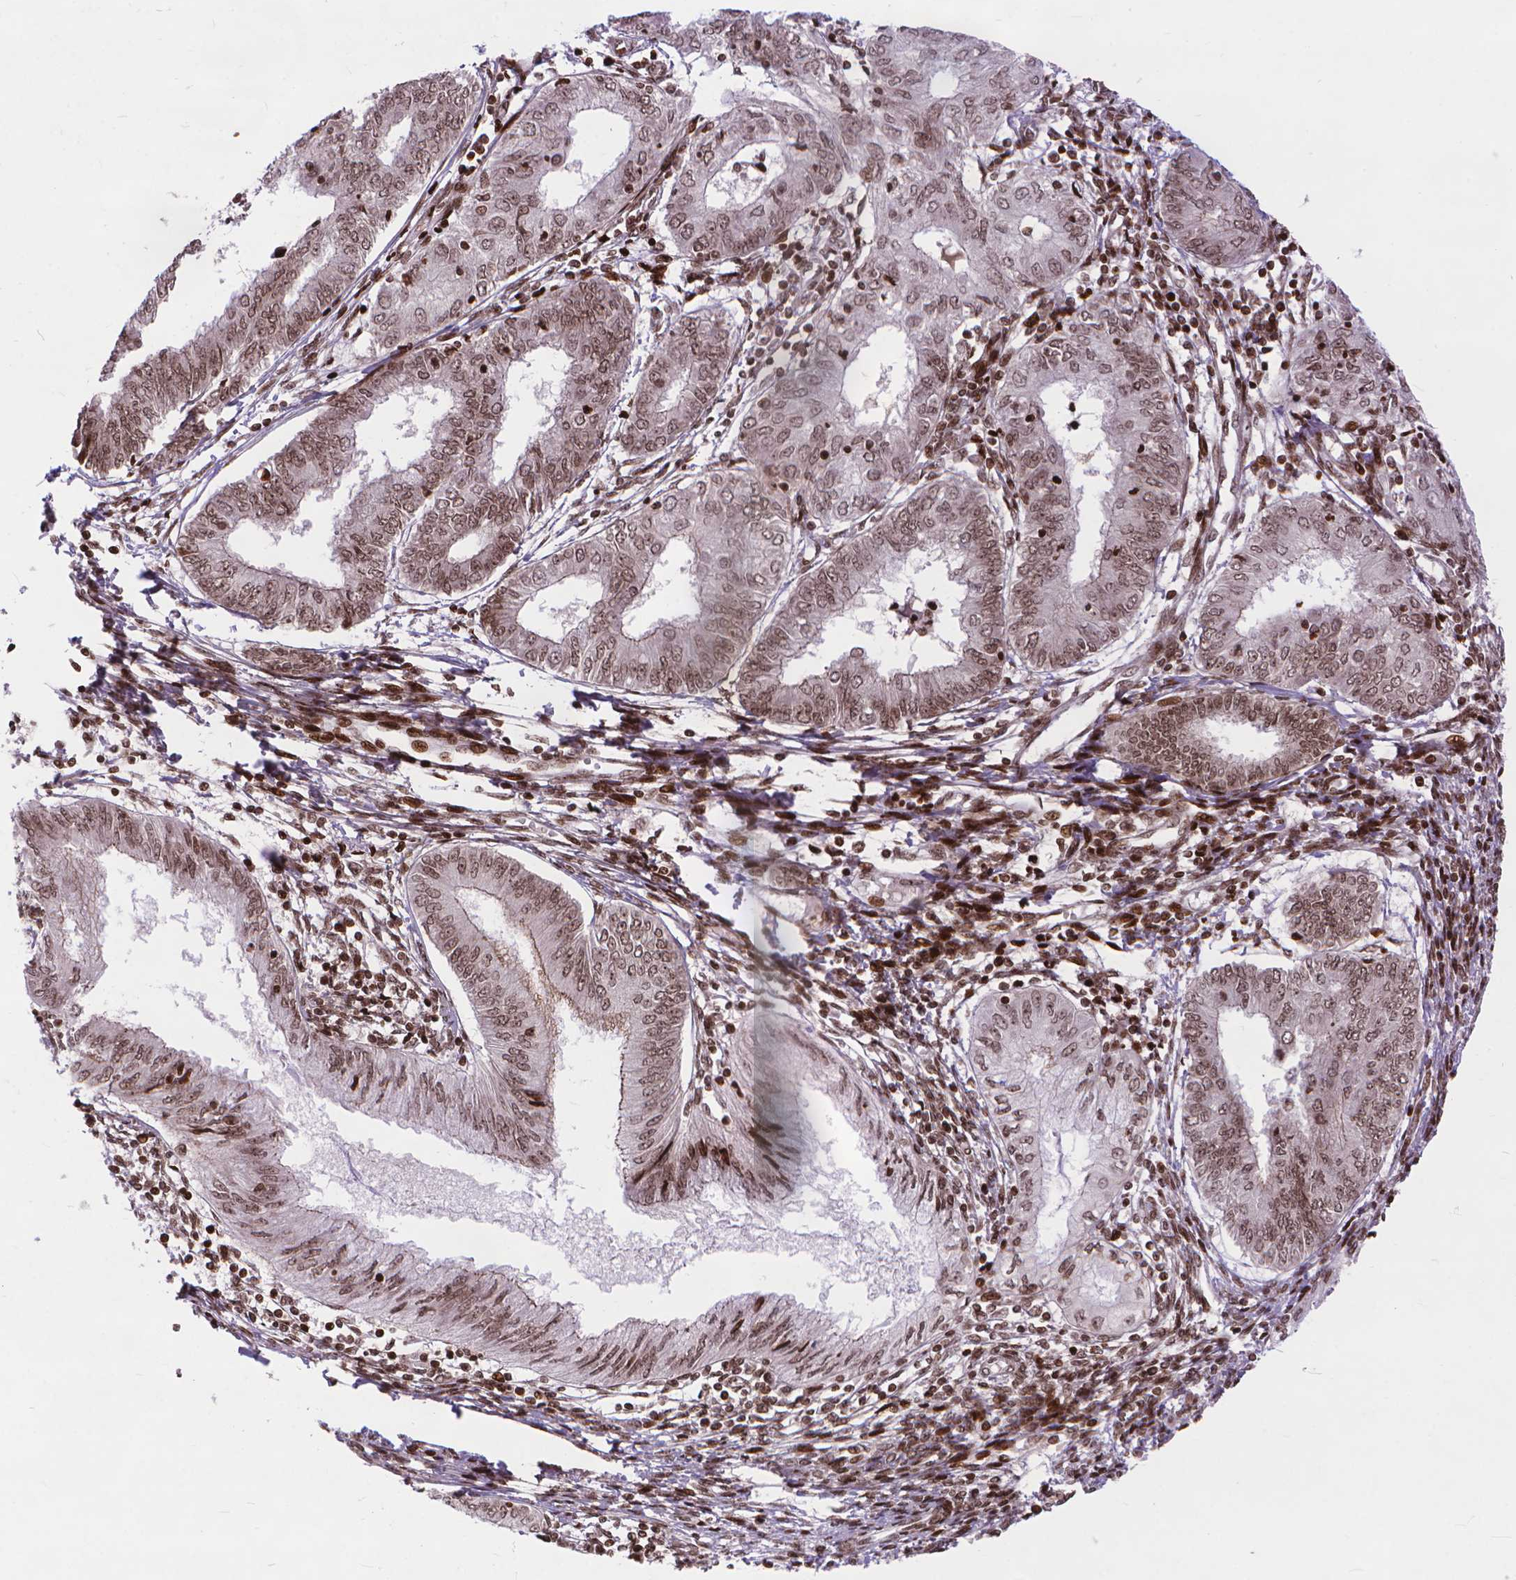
{"staining": {"intensity": "weak", "quantity": ">75%", "location": "nuclear"}, "tissue": "endometrial cancer", "cell_type": "Tumor cells", "image_type": "cancer", "snomed": [{"axis": "morphology", "description": "Adenocarcinoma, NOS"}, {"axis": "topography", "description": "Endometrium"}], "caption": "Tumor cells show low levels of weak nuclear expression in approximately >75% of cells in endometrial cancer (adenocarcinoma).", "gene": "AMER1", "patient": {"sex": "female", "age": 68}}